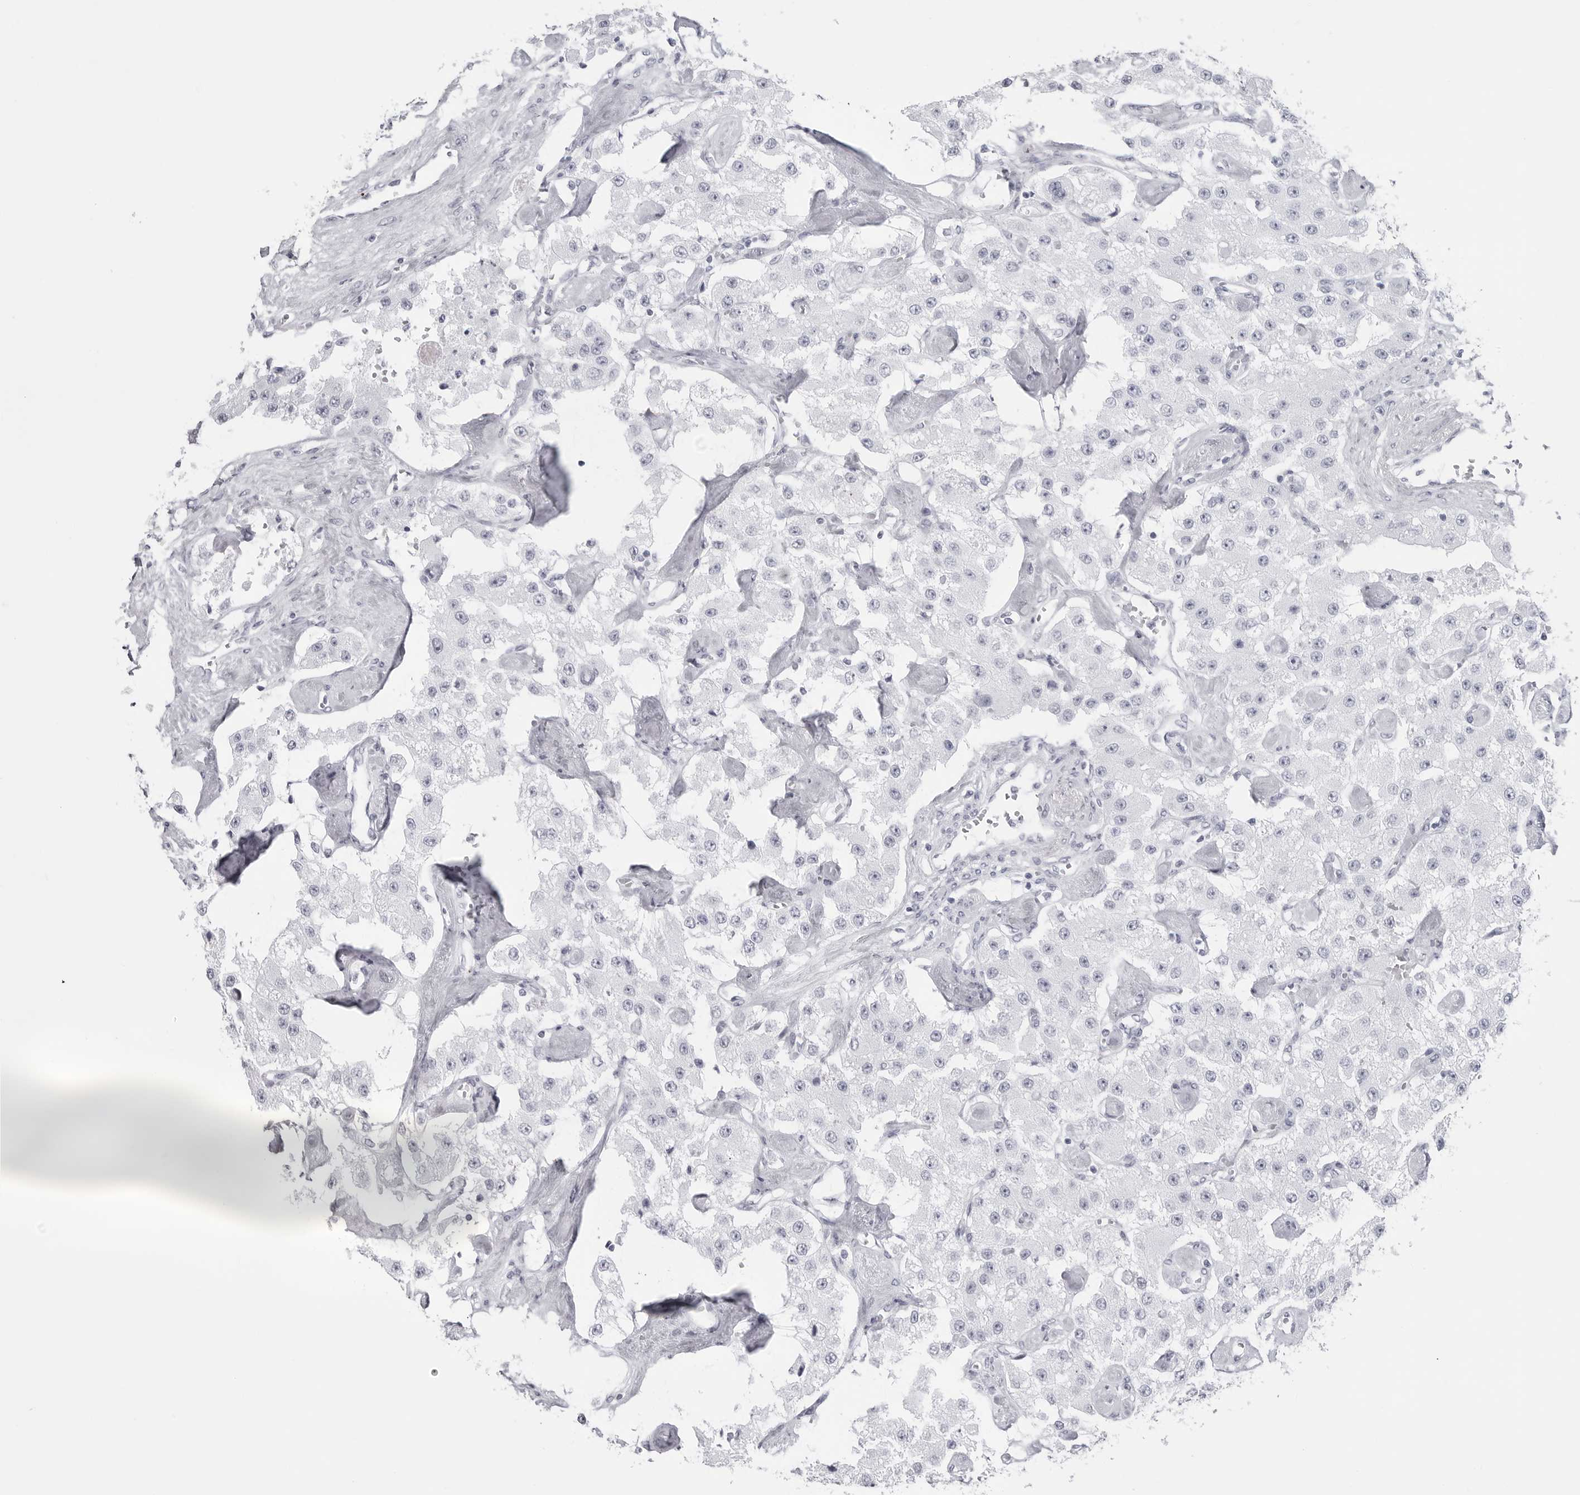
{"staining": {"intensity": "negative", "quantity": "none", "location": "none"}, "tissue": "carcinoid", "cell_type": "Tumor cells", "image_type": "cancer", "snomed": [{"axis": "morphology", "description": "Carcinoid, malignant, NOS"}, {"axis": "topography", "description": "Pancreas"}], "caption": "The histopathology image displays no staining of tumor cells in carcinoid.", "gene": "CST2", "patient": {"sex": "male", "age": 41}}